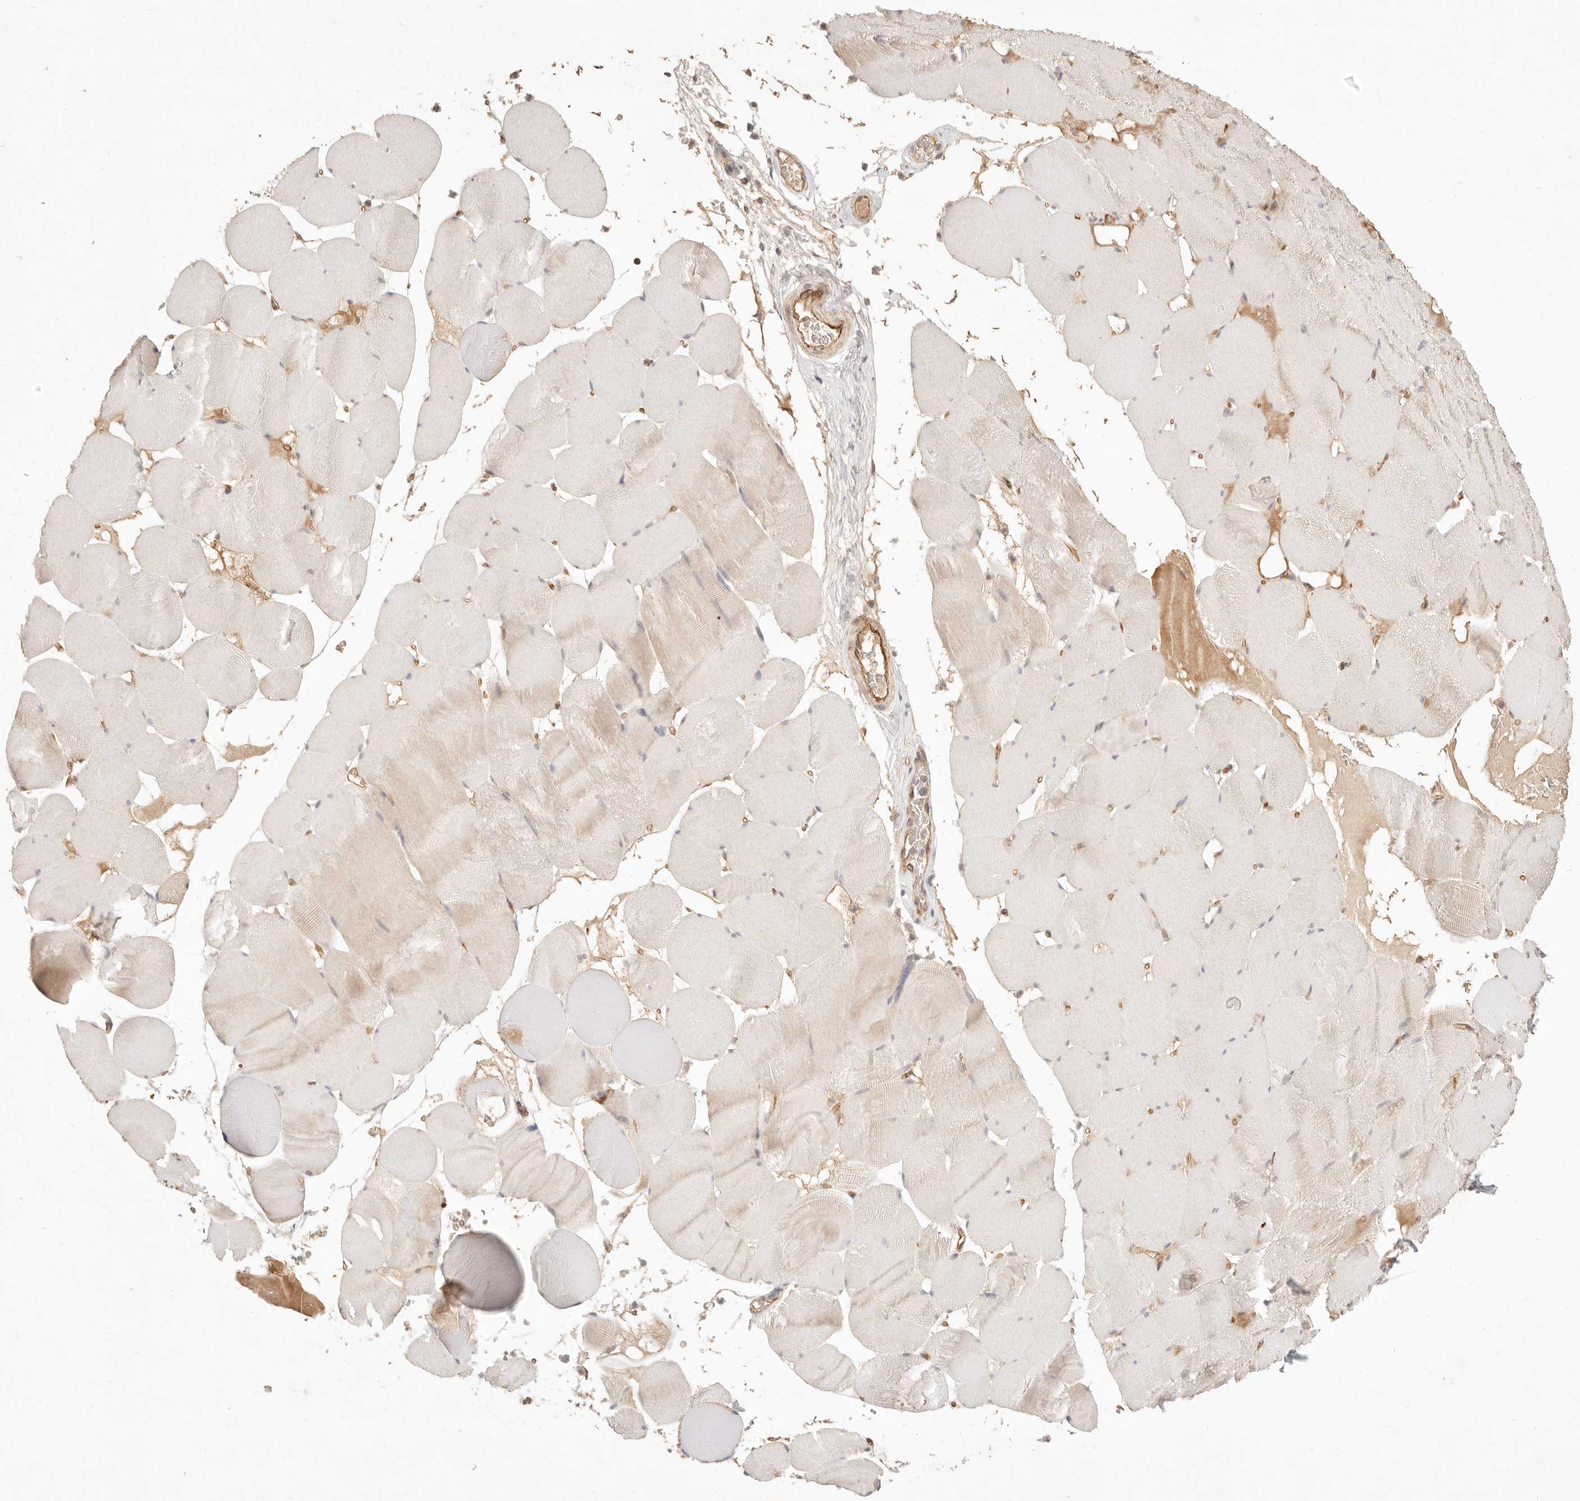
{"staining": {"intensity": "weak", "quantity": "<25%", "location": "cytoplasmic/membranous"}, "tissue": "skeletal muscle", "cell_type": "Myocytes", "image_type": "normal", "snomed": [{"axis": "morphology", "description": "Normal tissue, NOS"}, {"axis": "topography", "description": "Skeletal muscle"}], "caption": "The image demonstrates no significant staining in myocytes of skeletal muscle.", "gene": "MEP1A", "patient": {"sex": "male", "age": 62}}